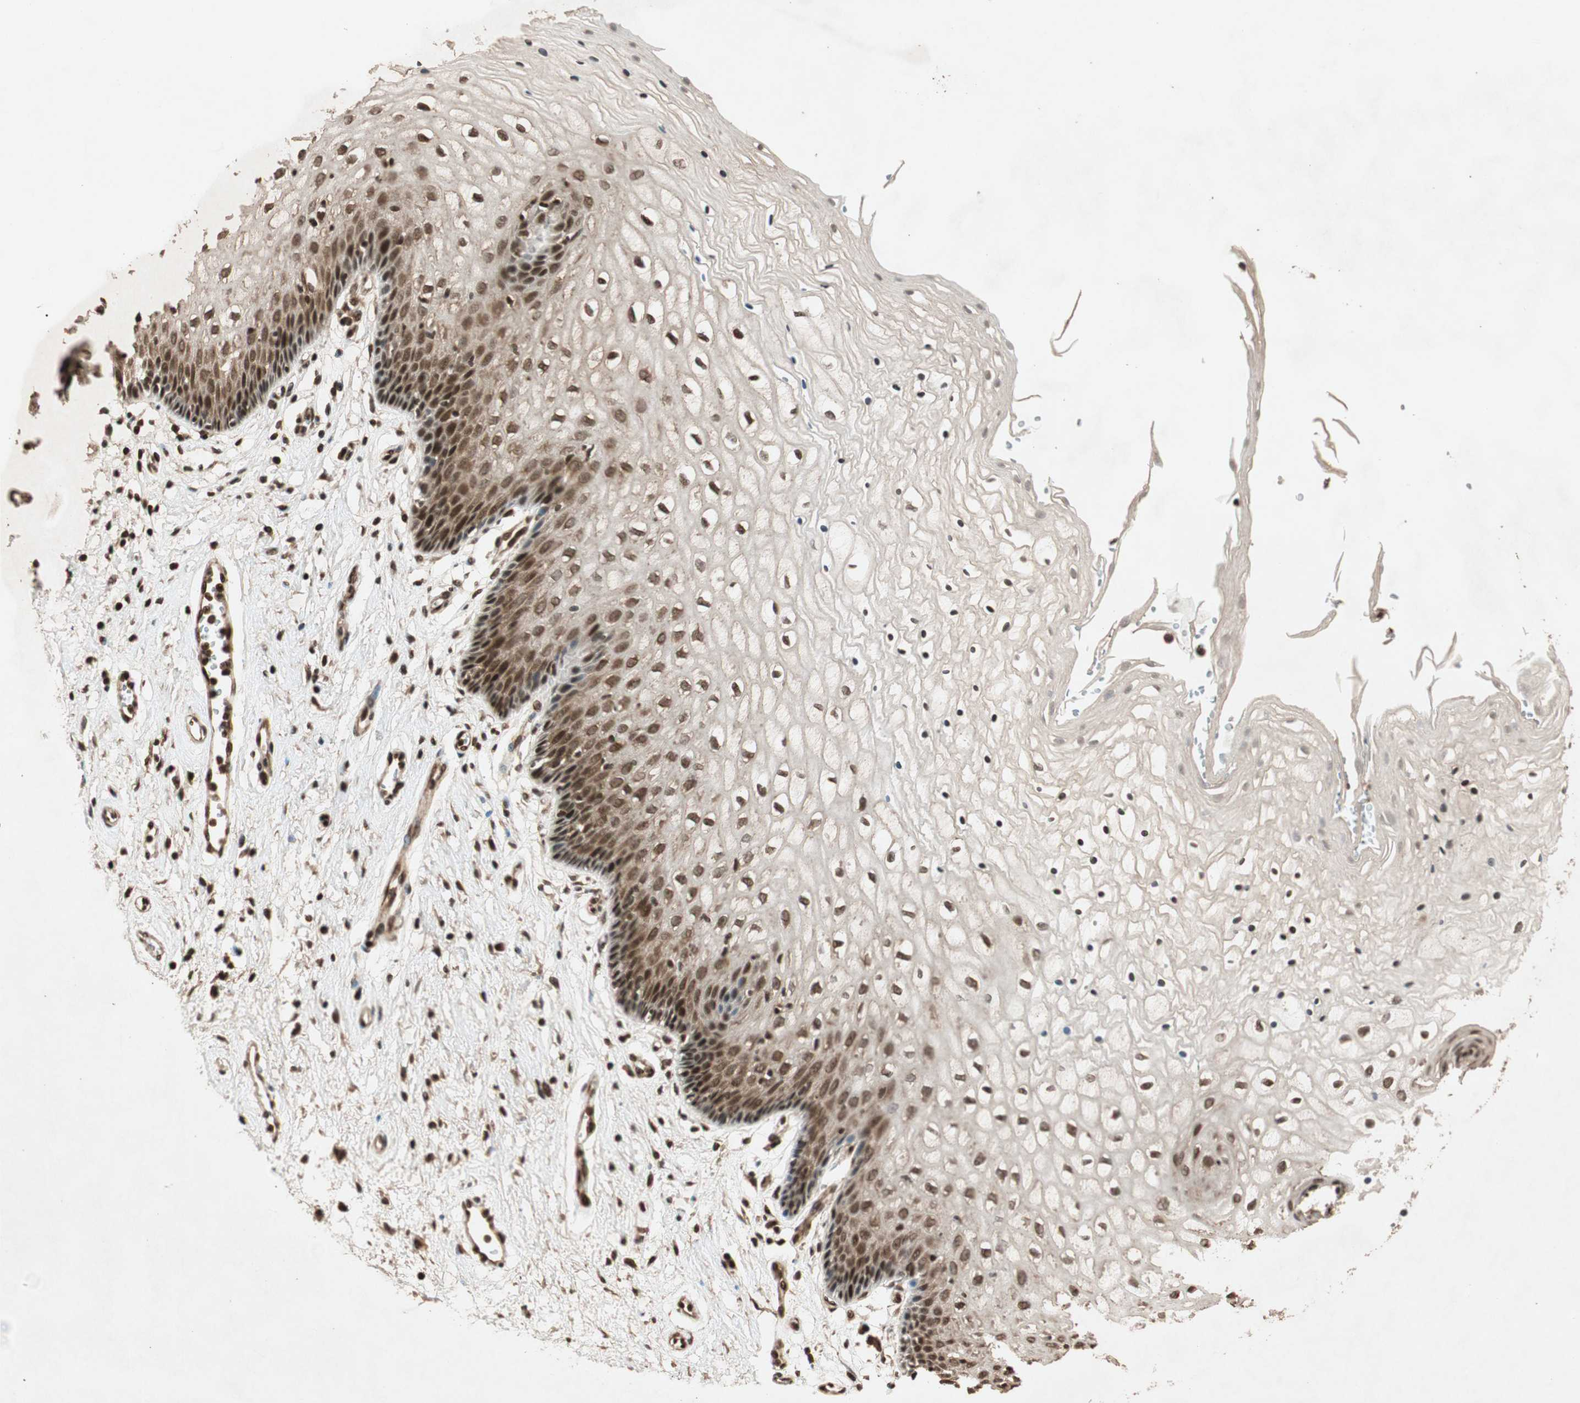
{"staining": {"intensity": "moderate", "quantity": ">75%", "location": "nuclear"}, "tissue": "vagina", "cell_type": "Squamous epithelial cells", "image_type": "normal", "snomed": [{"axis": "morphology", "description": "Normal tissue, NOS"}, {"axis": "topography", "description": "Vagina"}], "caption": "Approximately >75% of squamous epithelial cells in unremarkable vagina display moderate nuclear protein expression as visualized by brown immunohistochemical staining.", "gene": "ALKBH5", "patient": {"sex": "female", "age": 34}}